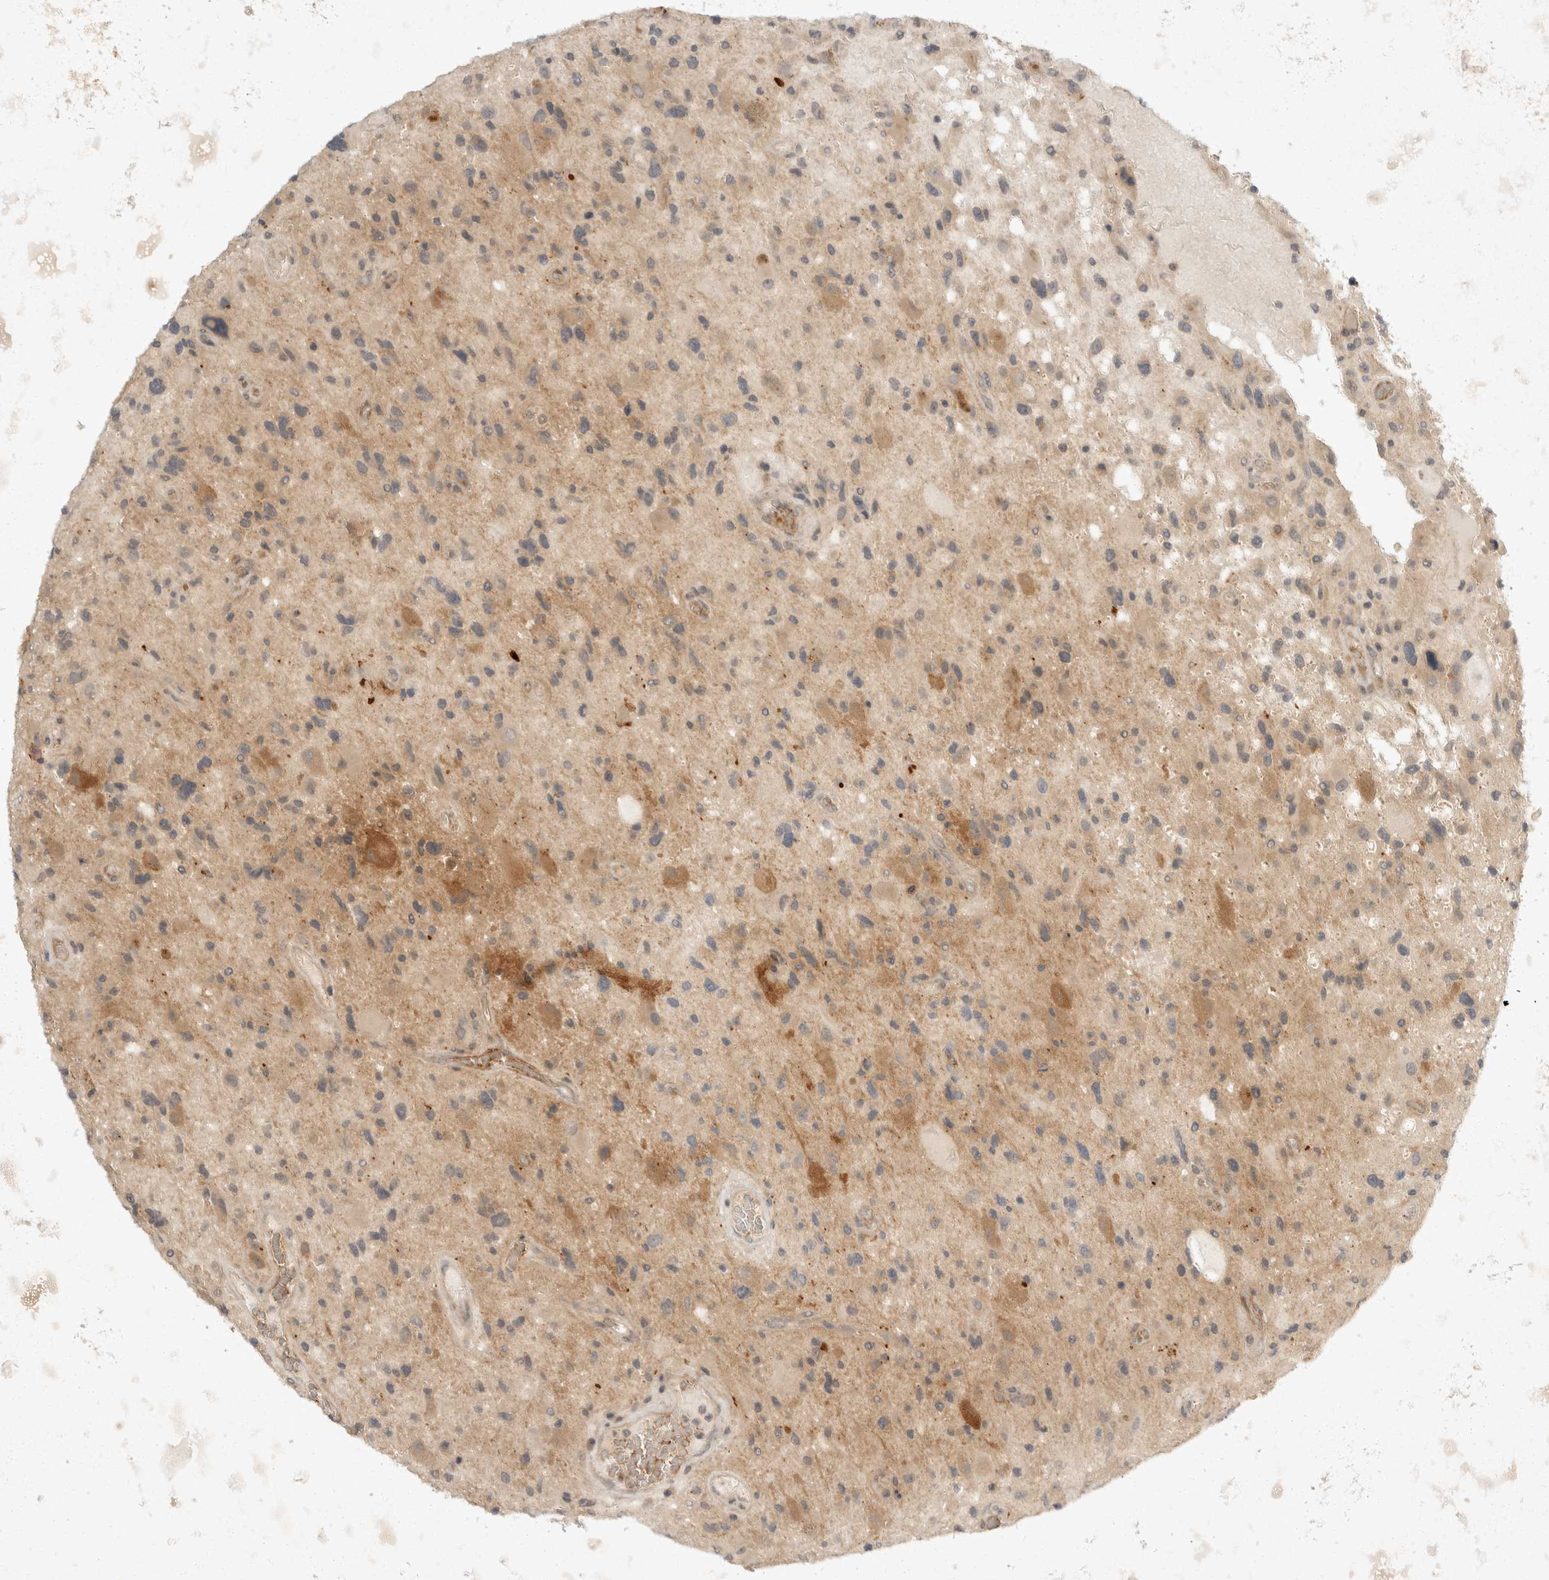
{"staining": {"intensity": "weak", "quantity": "<25%", "location": "cytoplasmic/membranous"}, "tissue": "glioma", "cell_type": "Tumor cells", "image_type": "cancer", "snomed": [{"axis": "morphology", "description": "Glioma, malignant, High grade"}, {"axis": "topography", "description": "Brain"}], "caption": "Immunohistochemistry image of neoplastic tissue: high-grade glioma (malignant) stained with DAB (3,3'-diaminobenzidine) demonstrates no significant protein staining in tumor cells.", "gene": "TOM1L2", "patient": {"sex": "male", "age": 33}}